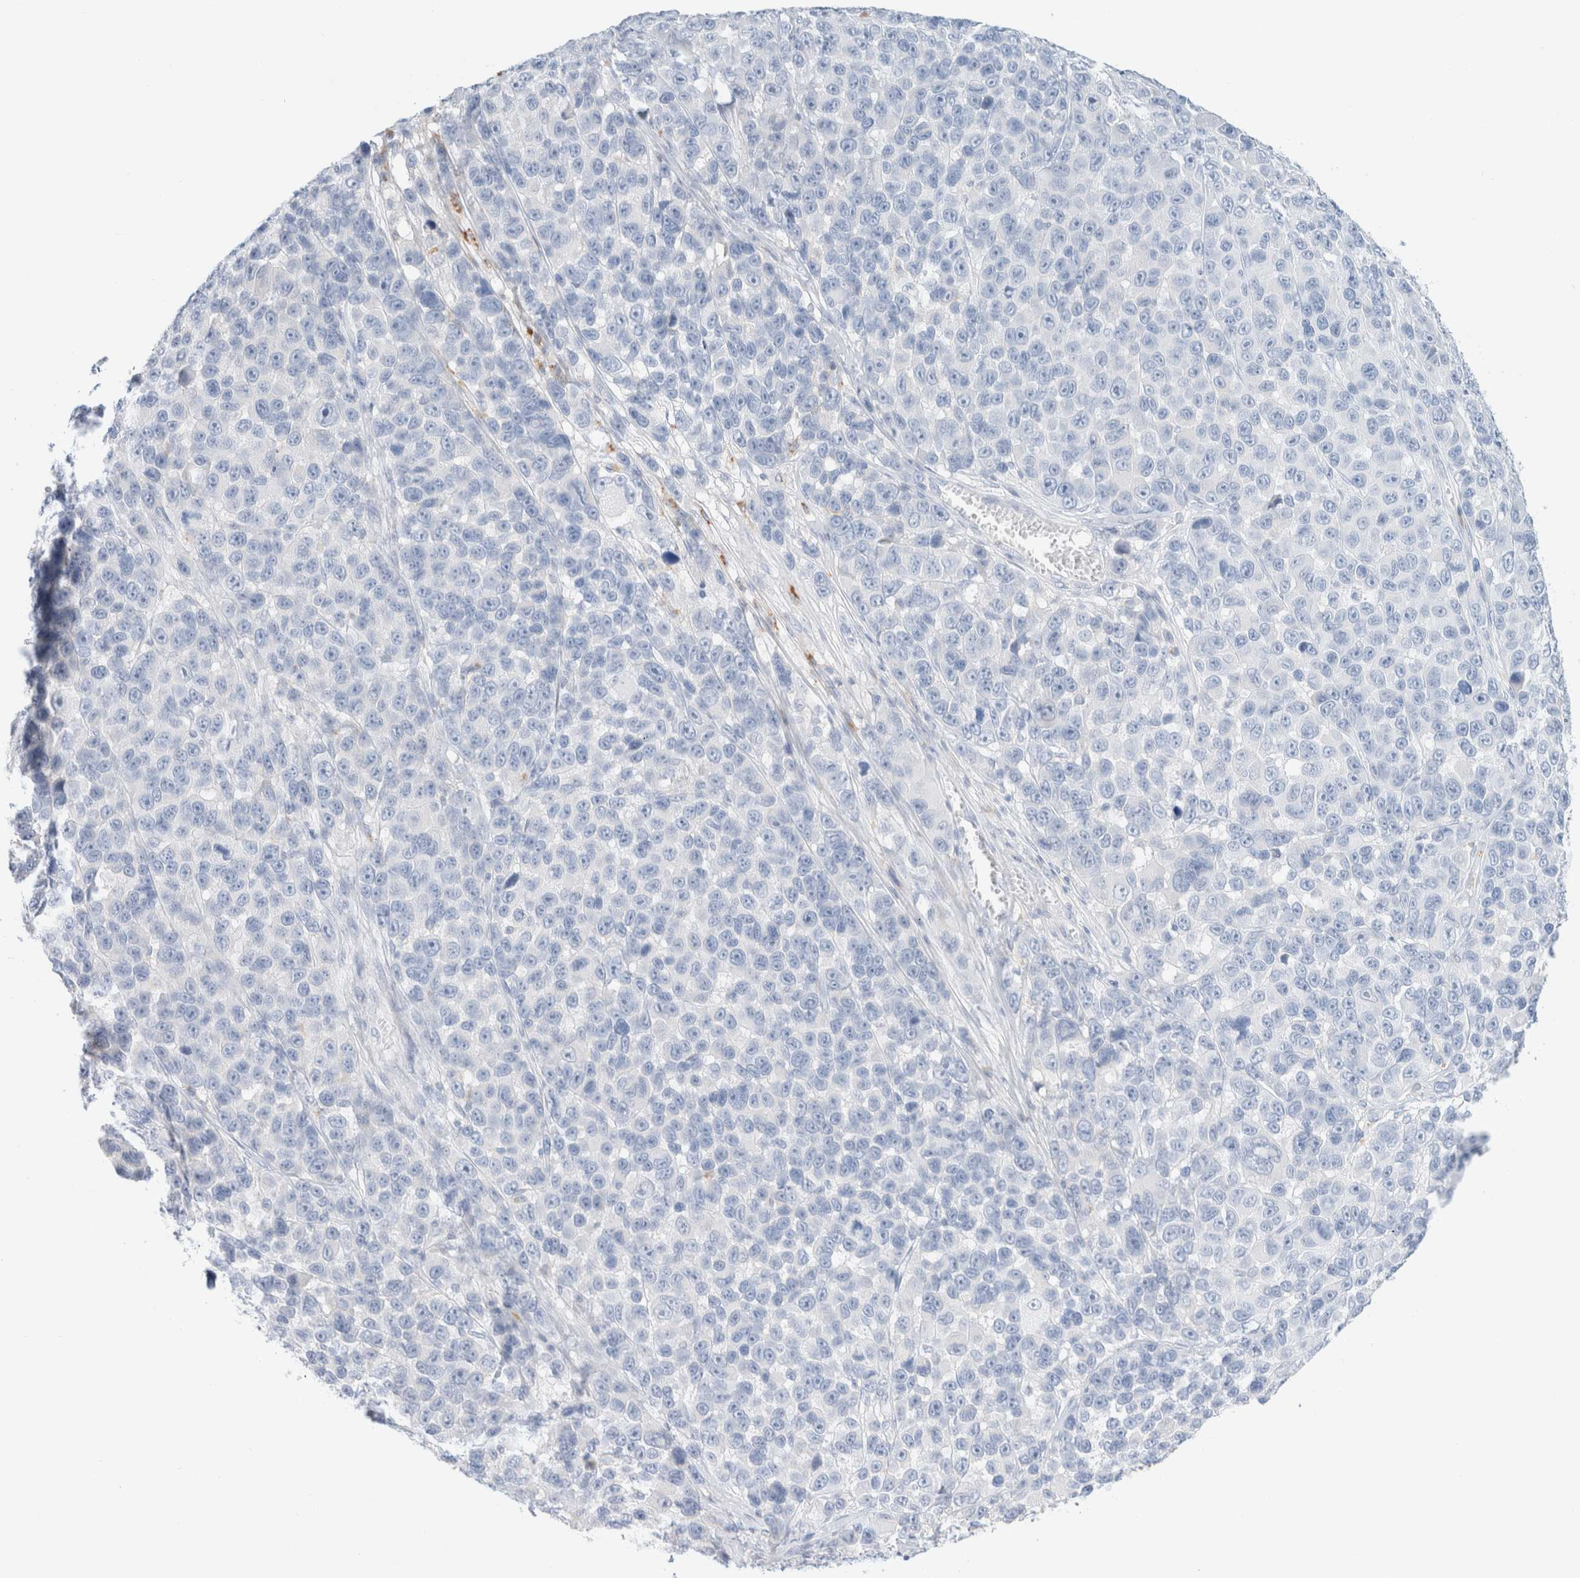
{"staining": {"intensity": "negative", "quantity": "none", "location": "none"}, "tissue": "melanoma", "cell_type": "Tumor cells", "image_type": "cancer", "snomed": [{"axis": "morphology", "description": "Malignant melanoma, NOS"}, {"axis": "topography", "description": "Skin"}], "caption": "Immunohistochemical staining of malignant melanoma demonstrates no significant expression in tumor cells.", "gene": "CPQ", "patient": {"sex": "male", "age": 53}}